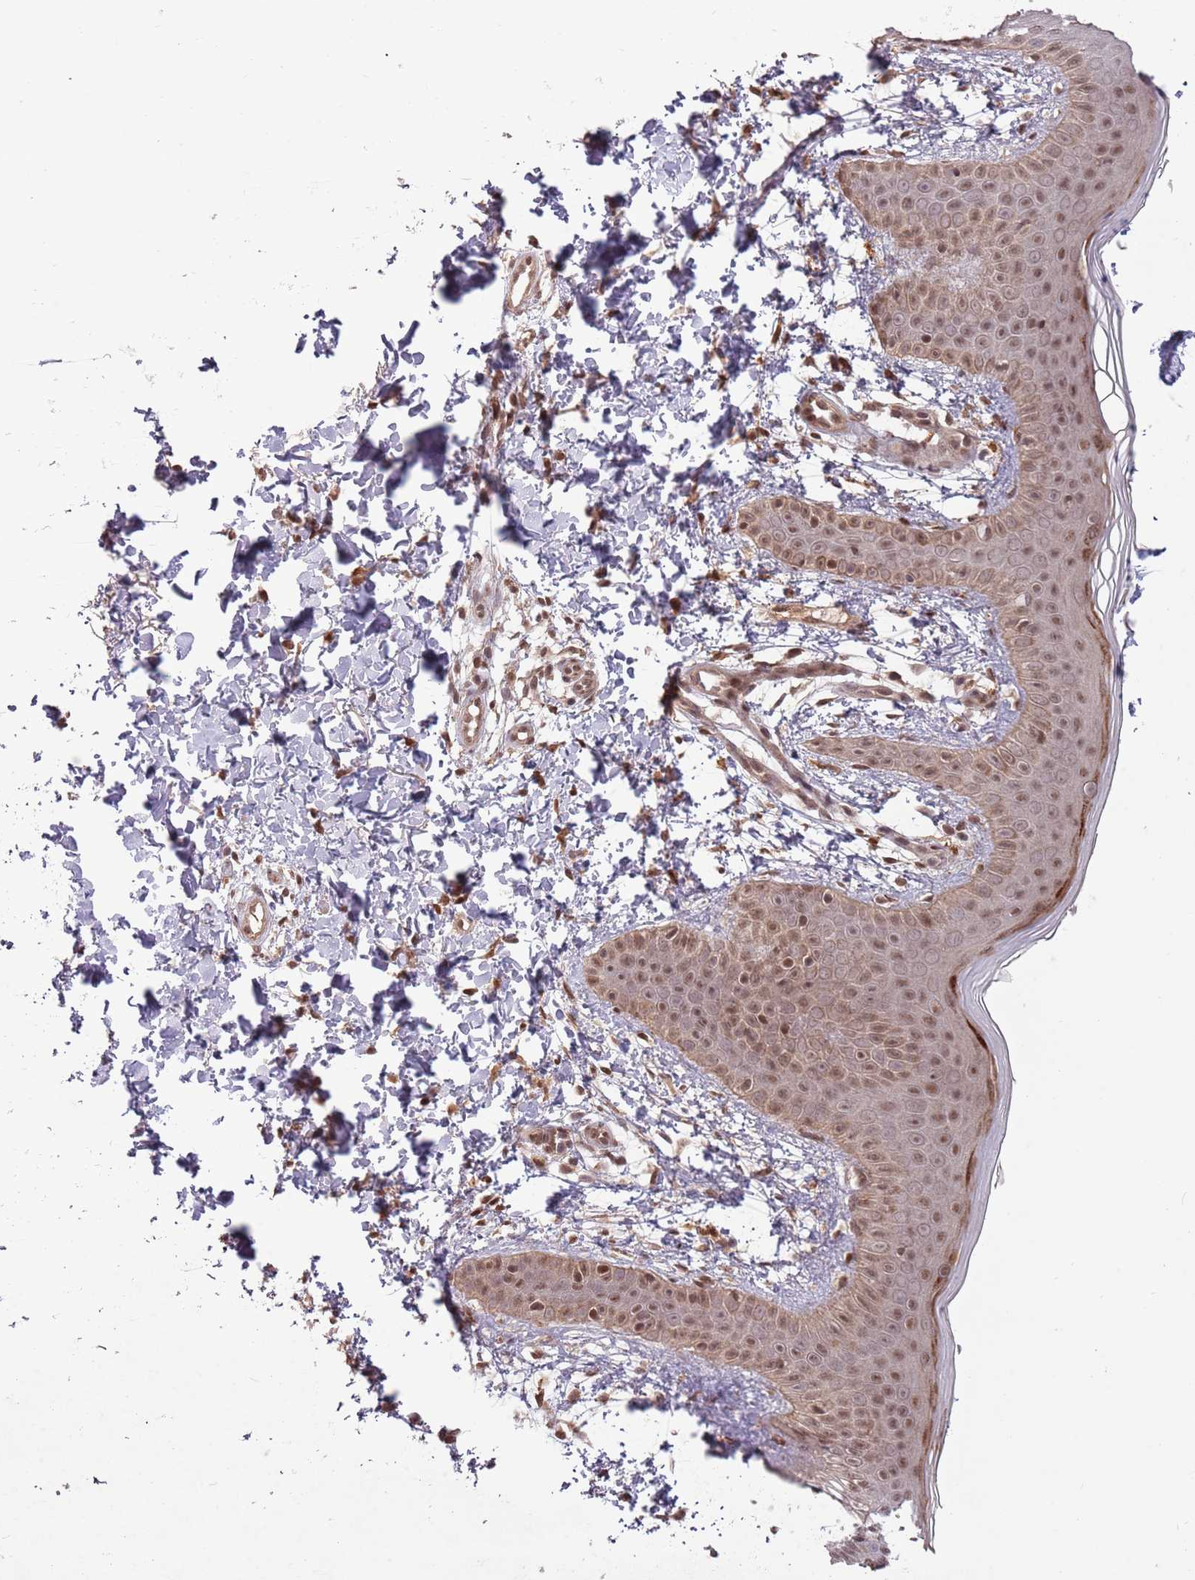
{"staining": {"intensity": "moderate", "quantity": ">75%", "location": "cytoplasmic/membranous,nuclear"}, "tissue": "skin", "cell_type": "Fibroblasts", "image_type": "normal", "snomed": [{"axis": "morphology", "description": "Normal tissue, NOS"}, {"axis": "topography", "description": "Skin"}], "caption": "Protein expression analysis of benign human skin reveals moderate cytoplasmic/membranous,nuclear expression in about >75% of fibroblasts.", "gene": "ADAMTS3", "patient": {"sex": "male", "age": 36}}